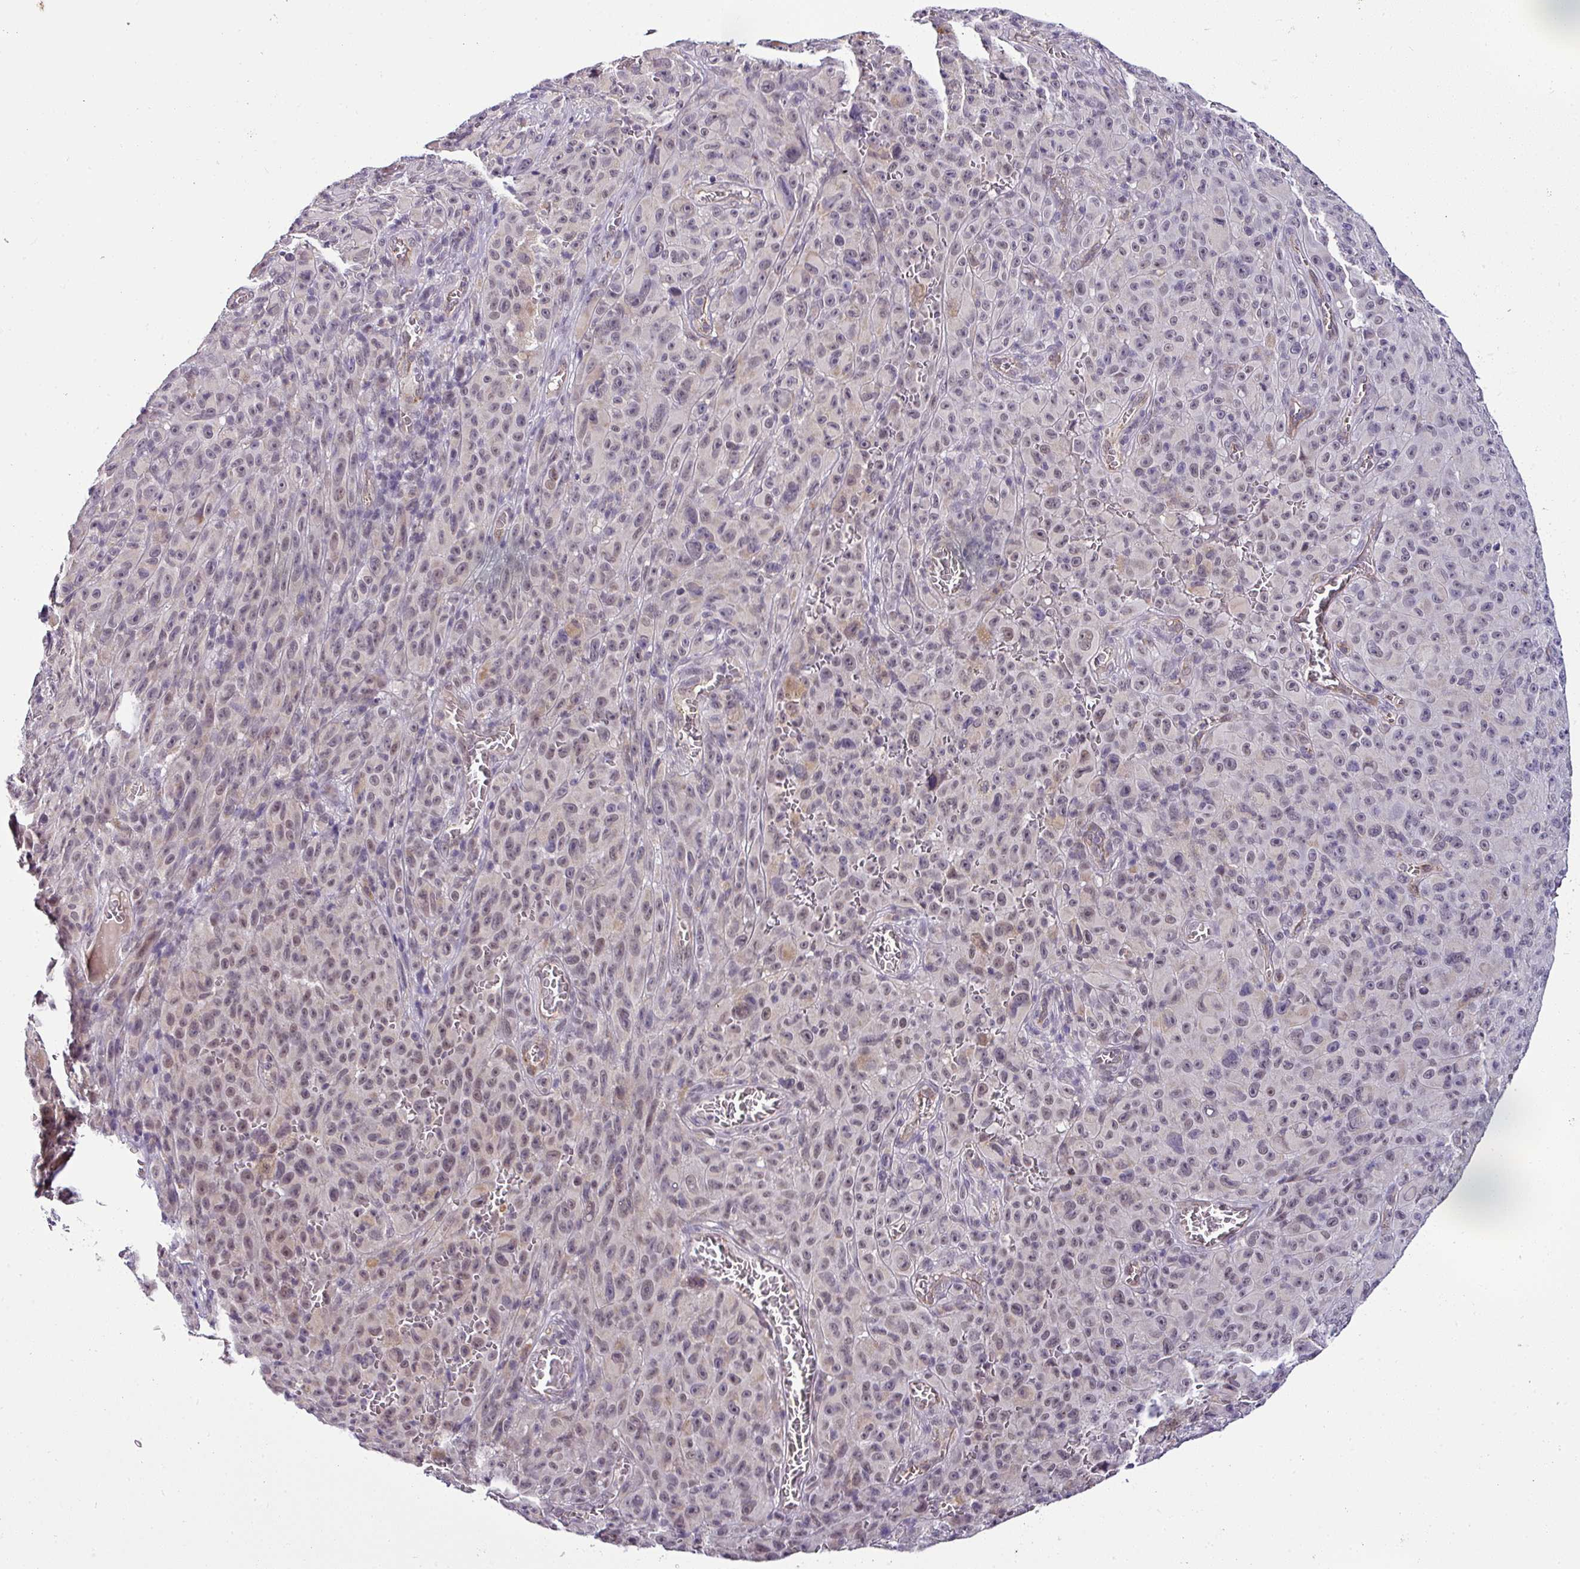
{"staining": {"intensity": "weak", "quantity": "<25%", "location": "nuclear"}, "tissue": "melanoma", "cell_type": "Tumor cells", "image_type": "cancer", "snomed": [{"axis": "morphology", "description": "Malignant melanoma, NOS"}, {"axis": "topography", "description": "Skin"}], "caption": "Image shows no significant protein expression in tumor cells of melanoma.", "gene": "NAPSA", "patient": {"sex": "female", "age": 82}}